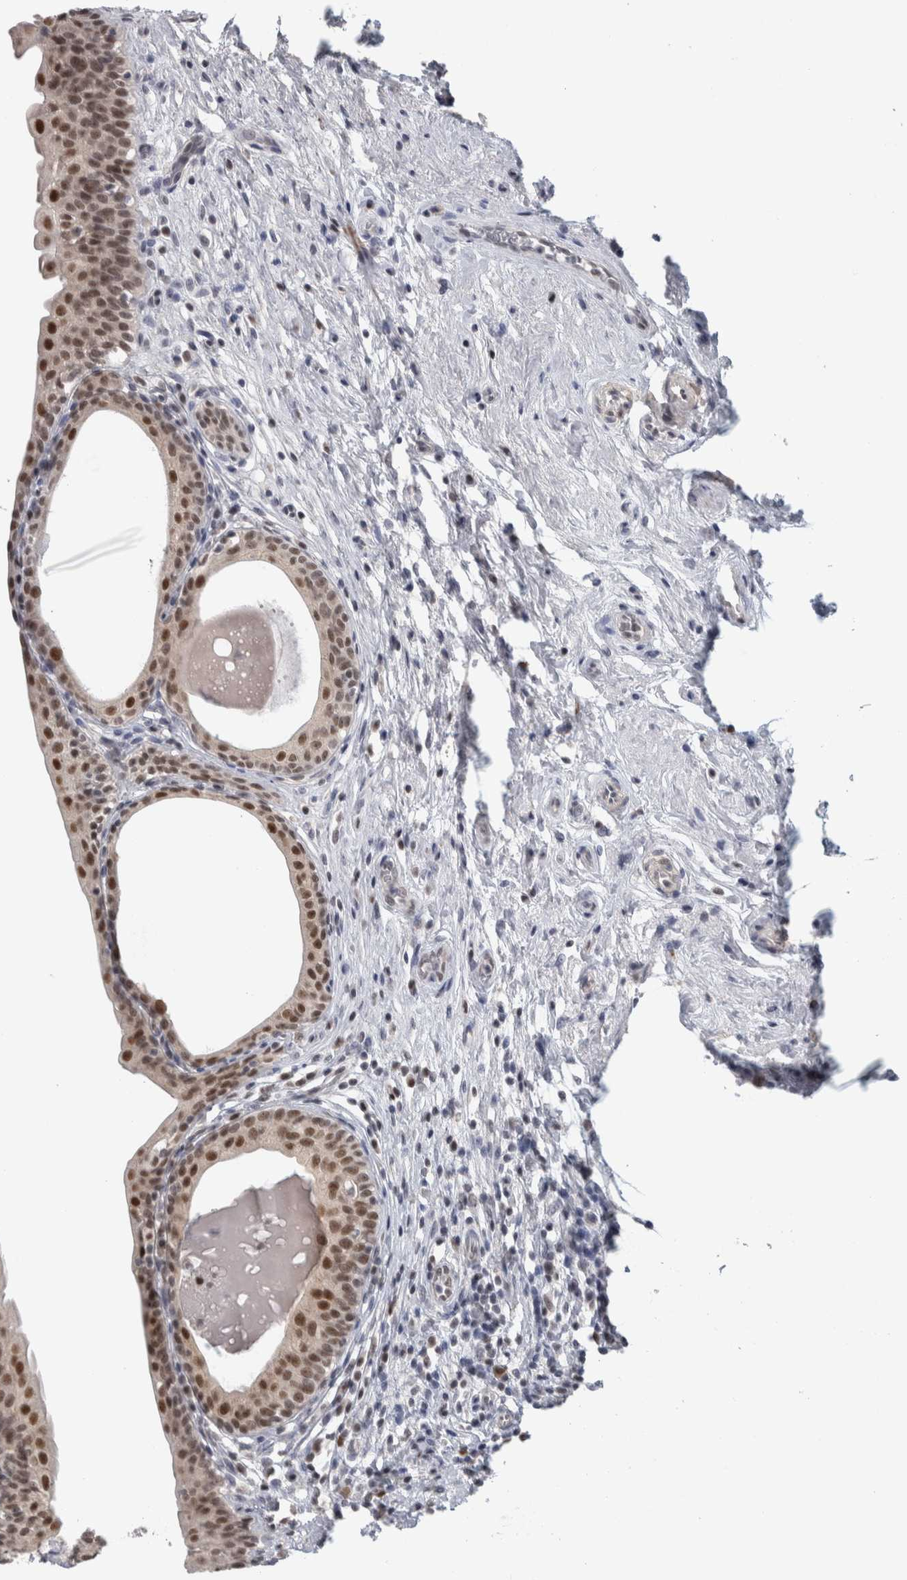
{"staining": {"intensity": "moderate", "quantity": ">75%", "location": "nuclear"}, "tissue": "urinary bladder", "cell_type": "Urothelial cells", "image_type": "normal", "snomed": [{"axis": "morphology", "description": "Normal tissue, NOS"}, {"axis": "topography", "description": "Urinary bladder"}], "caption": "DAB (3,3'-diaminobenzidine) immunohistochemical staining of benign urinary bladder reveals moderate nuclear protein positivity in about >75% of urothelial cells. (DAB IHC with brightfield microscopy, high magnification).", "gene": "HEXIM2", "patient": {"sex": "male", "age": 83}}